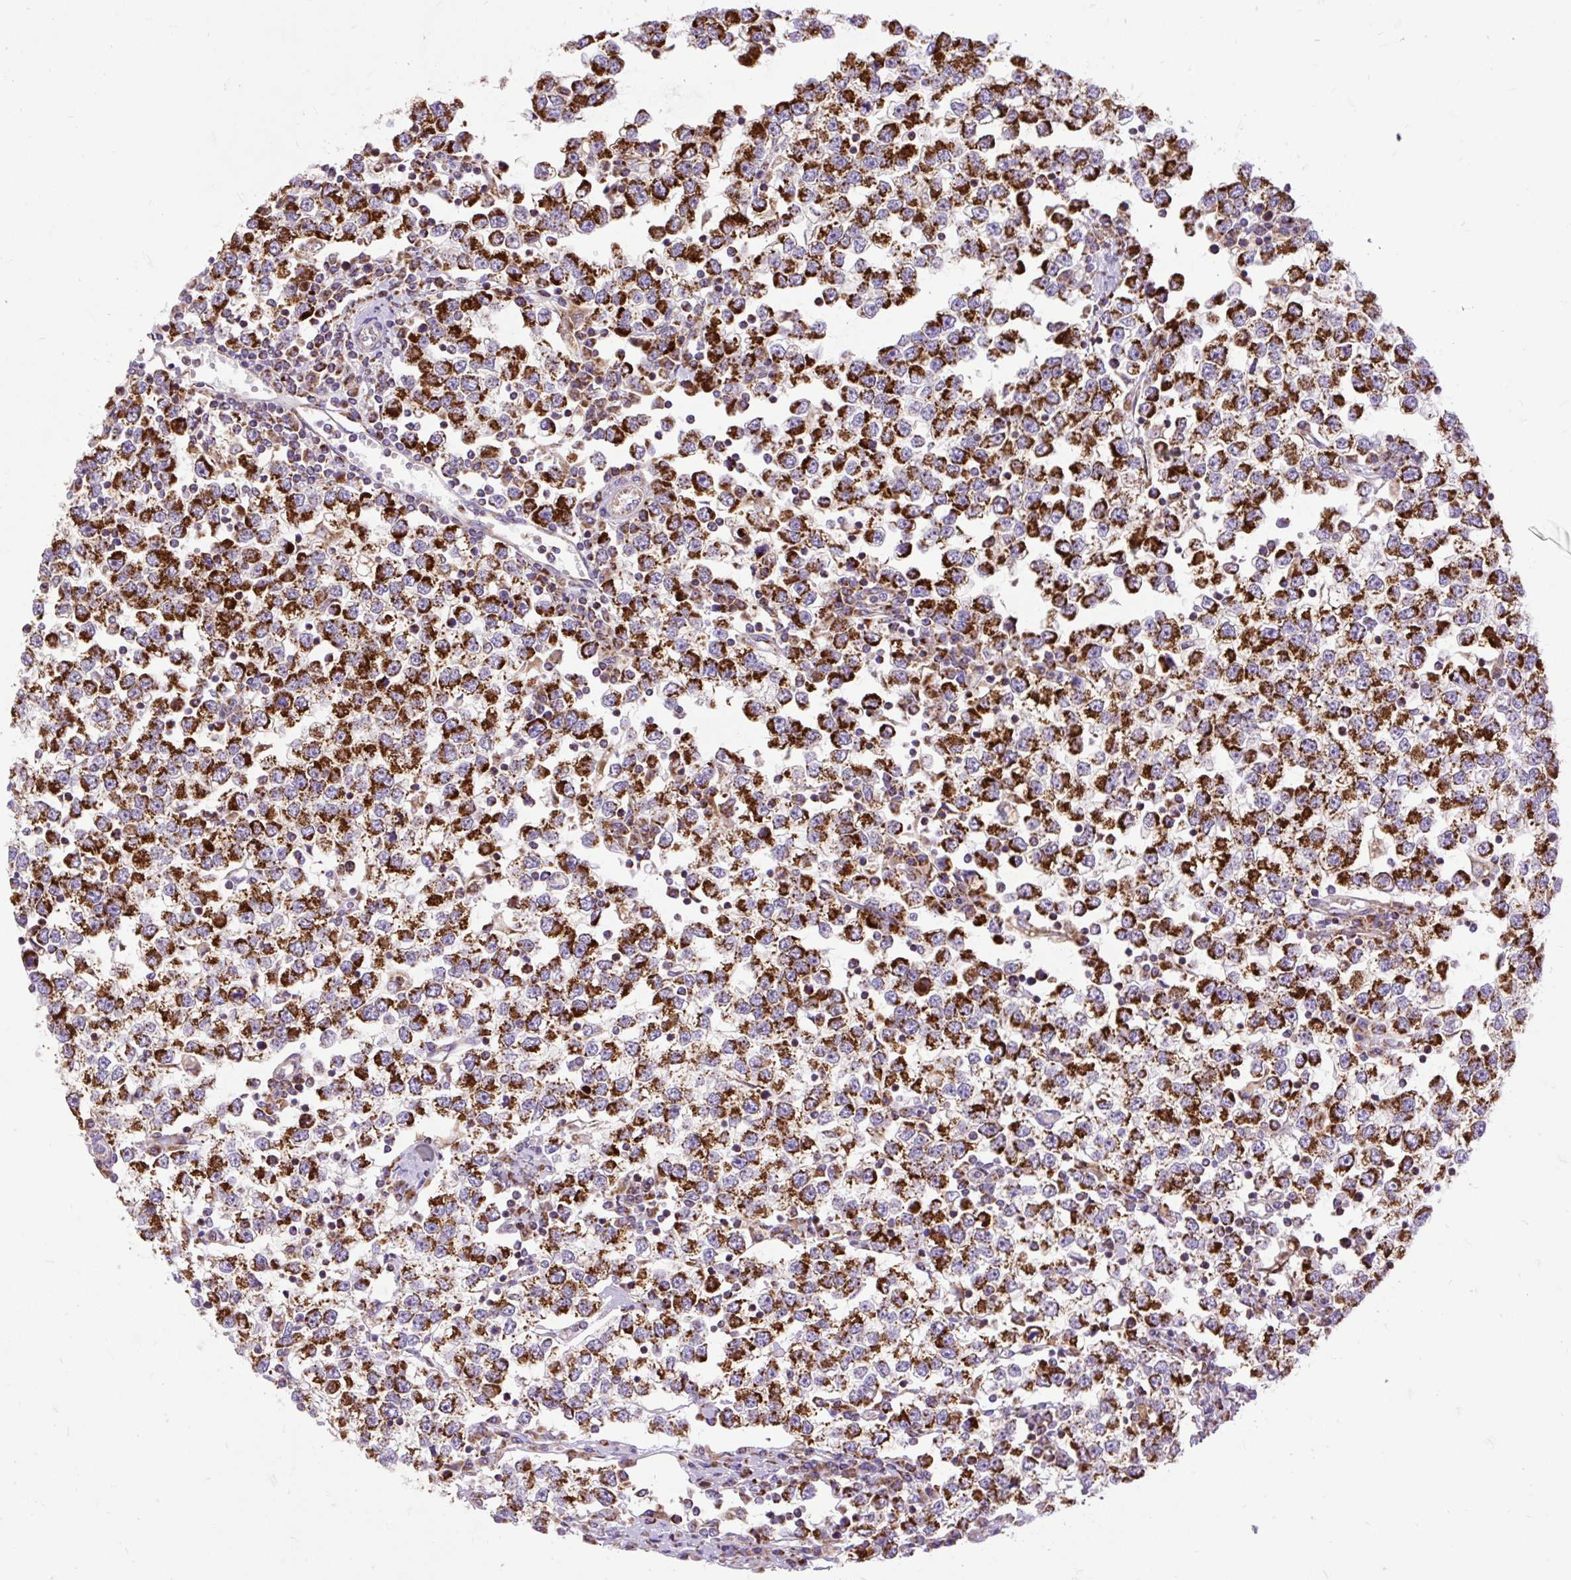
{"staining": {"intensity": "strong", "quantity": ">75%", "location": "cytoplasmic/membranous"}, "tissue": "testis cancer", "cell_type": "Tumor cells", "image_type": "cancer", "snomed": [{"axis": "morphology", "description": "Seminoma, NOS"}, {"axis": "topography", "description": "Testis"}], "caption": "Immunohistochemistry image of testis cancer (seminoma) stained for a protein (brown), which reveals high levels of strong cytoplasmic/membranous expression in about >75% of tumor cells.", "gene": "TOMM40", "patient": {"sex": "male", "age": 65}}